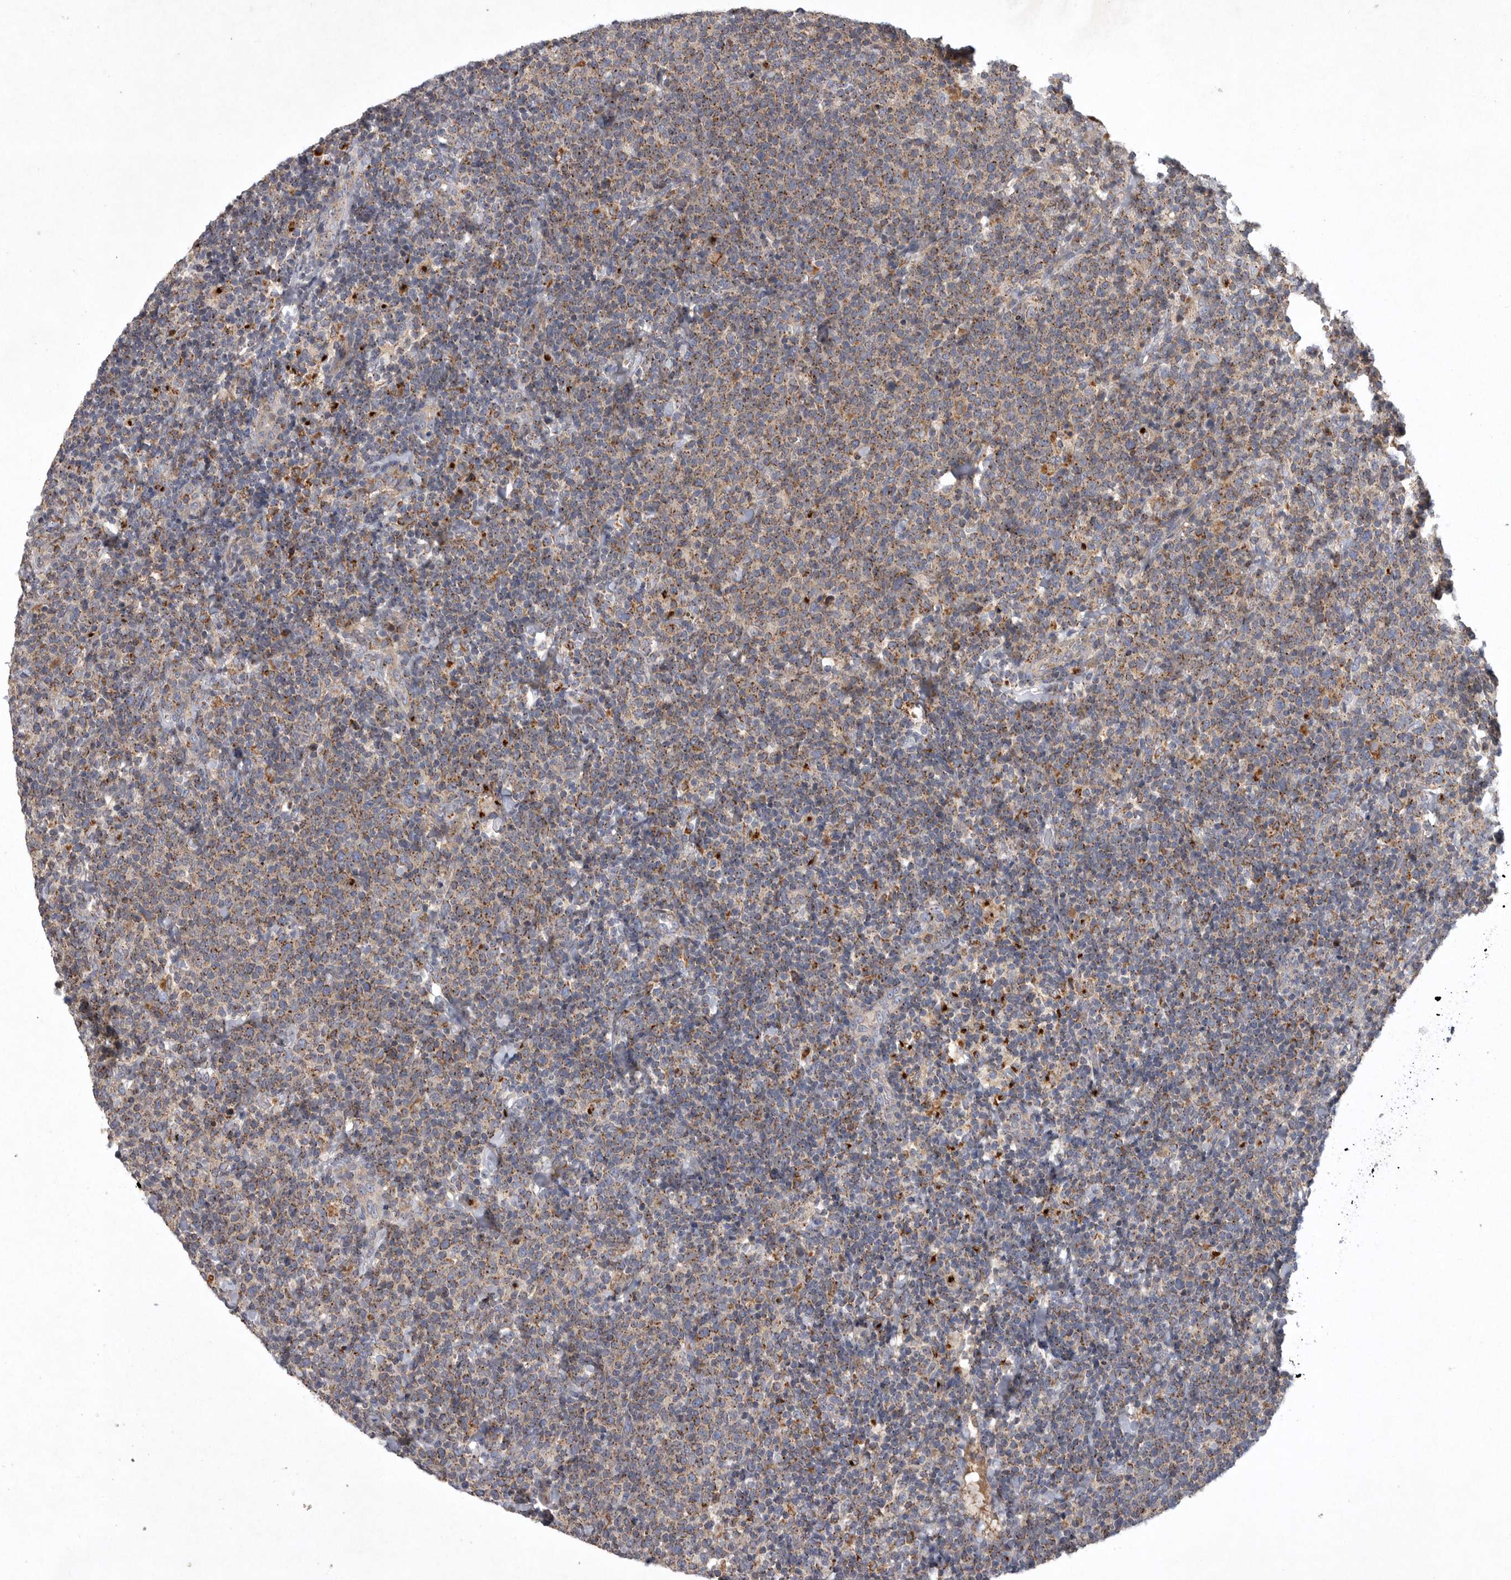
{"staining": {"intensity": "moderate", "quantity": ">75%", "location": "cytoplasmic/membranous"}, "tissue": "lymphoma", "cell_type": "Tumor cells", "image_type": "cancer", "snomed": [{"axis": "morphology", "description": "Malignant lymphoma, non-Hodgkin's type, High grade"}, {"axis": "topography", "description": "Lymph node"}], "caption": "This photomicrograph shows lymphoma stained with IHC to label a protein in brown. The cytoplasmic/membranous of tumor cells show moderate positivity for the protein. Nuclei are counter-stained blue.", "gene": "LAMTOR3", "patient": {"sex": "male", "age": 61}}